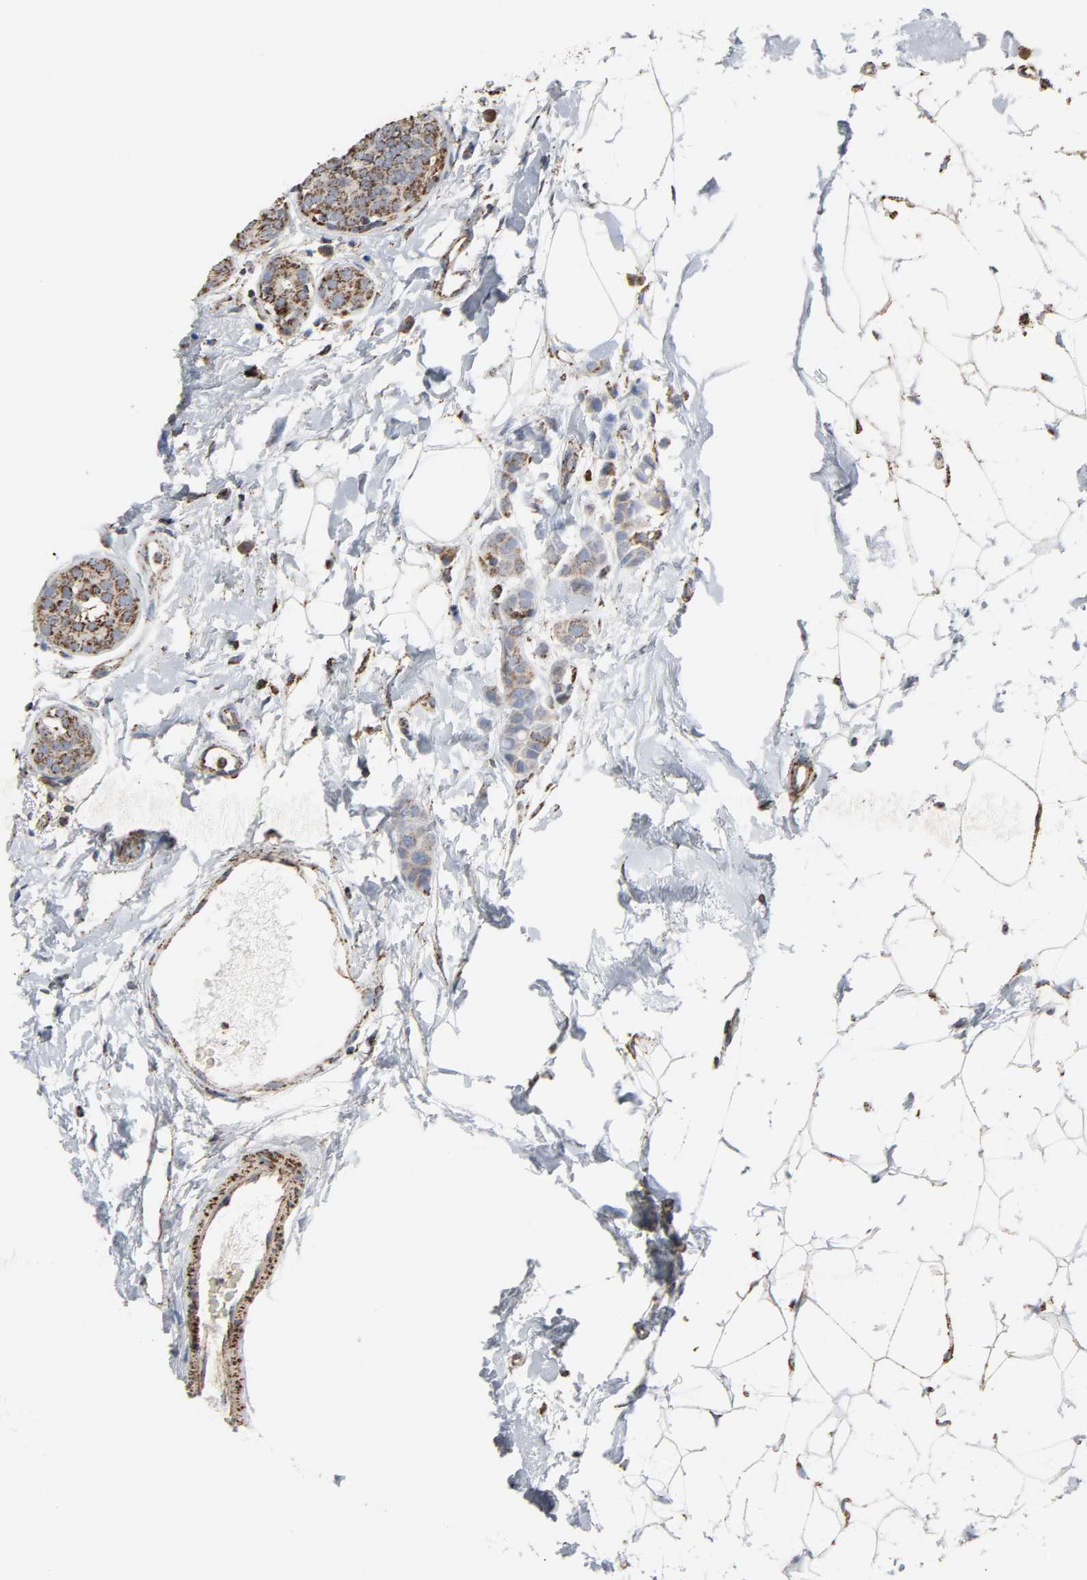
{"staining": {"intensity": "moderate", "quantity": ">75%", "location": "cytoplasmic/membranous"}, "tissue": "breast cancer", "cell_type": "Tumor cells", "image_type": "cancer", "snomed": [{"axis": "morphology", "description": "Lobular carcinoma, in situ"}, {"axis": "morphology", "description": "Lobular carcinoma"}, {"axis": "topography", "description": "Breast"}], "caption": "A brown stain shows moderate cytoplasmic/membranous staining of a protein in breast cancer (lobular carcinoma) tumor cells.", "gene": "ACAT1", "patient": {"sex": "female", "age": 41}}